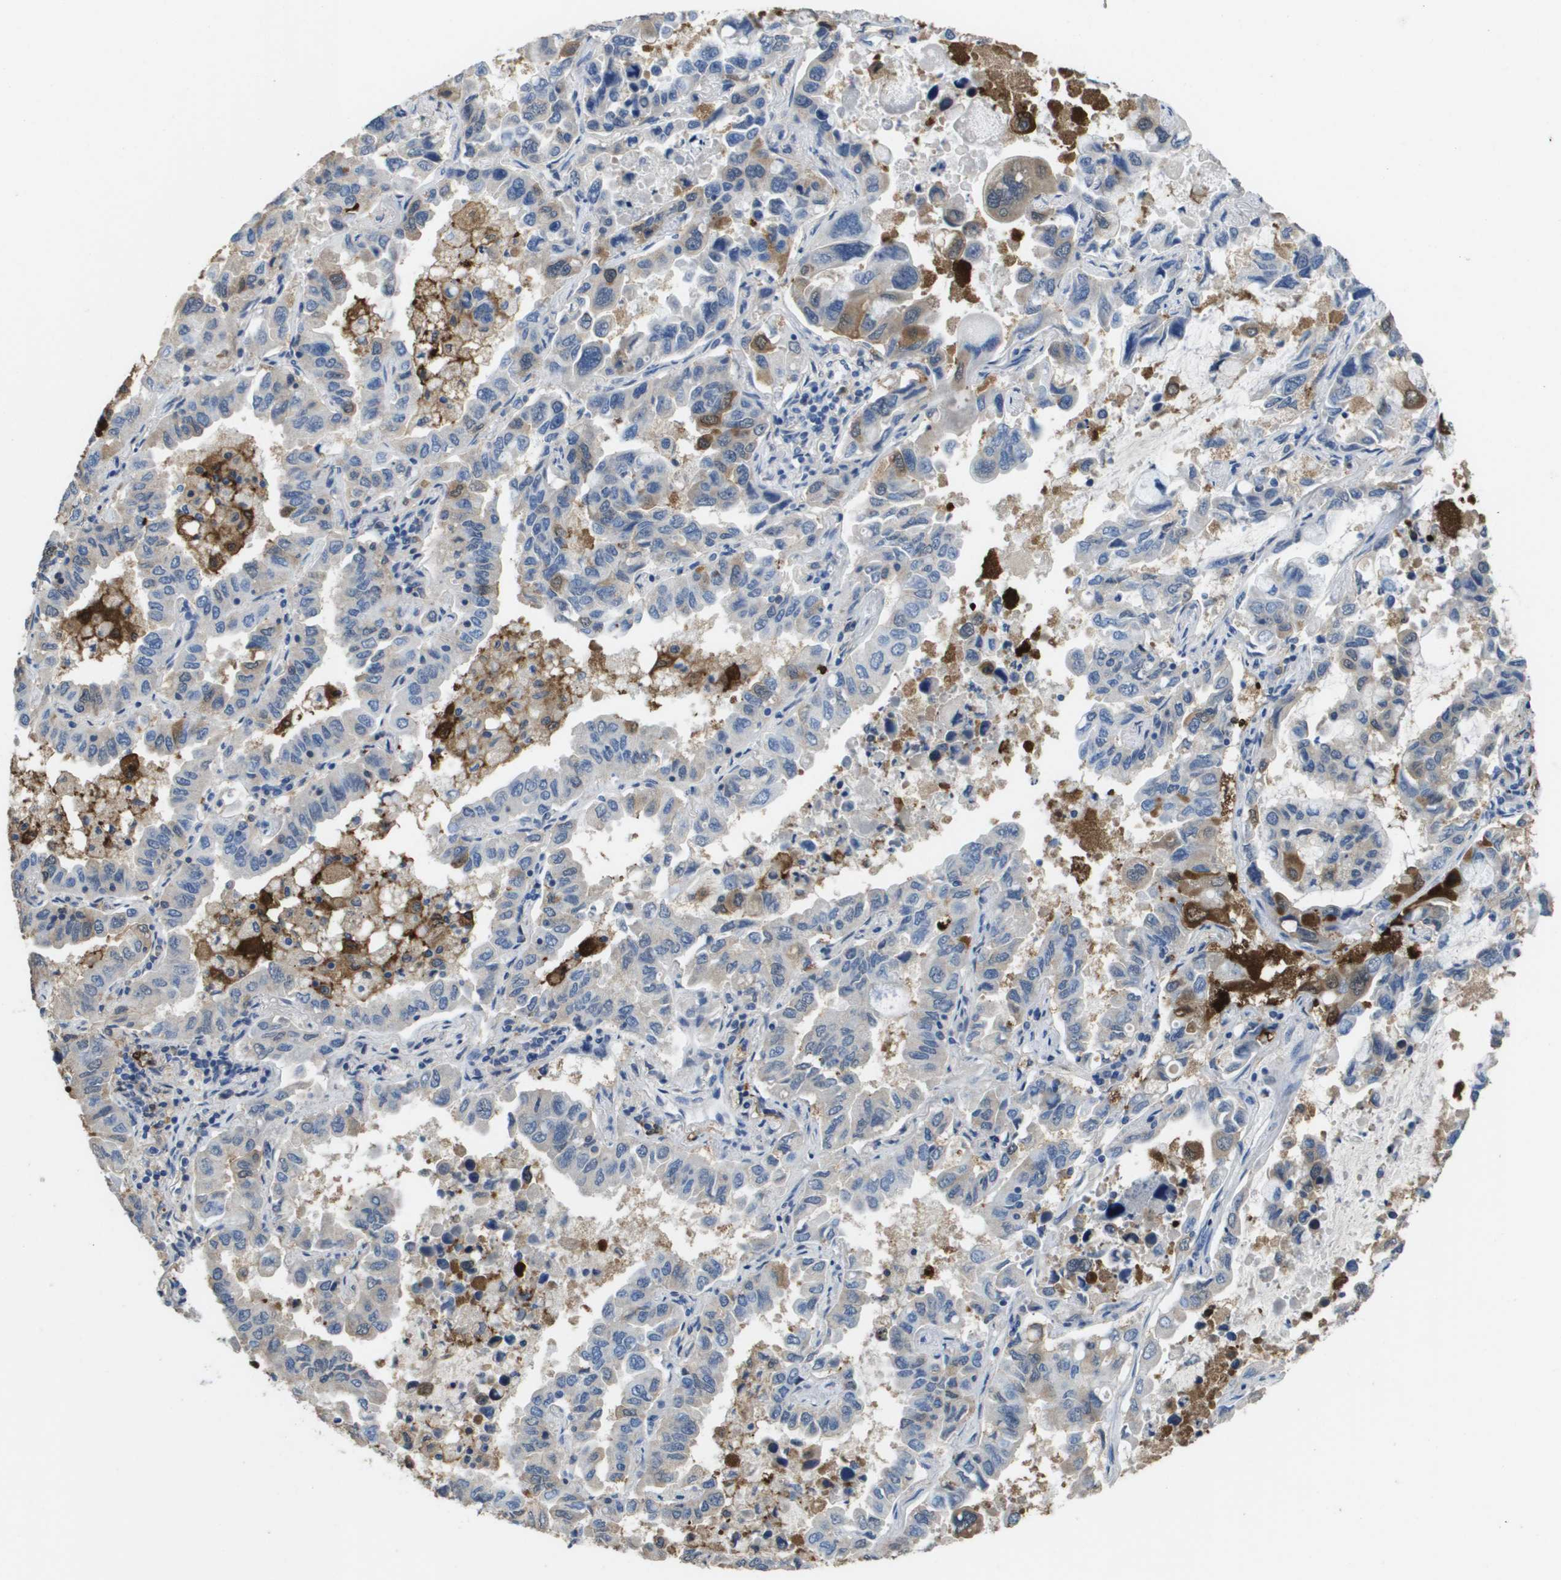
{"staining": {"intensity": "negative", "quantity": "none", "location": "none"}, "tissue": "lung cancer", "cell_type": "Tumor cells", "image_type": "cancer", "snomed": [{"axis": "morphology", "description": "Adenocarcinoma, NOS"}, {"axis": "topography", "description": "Lung"}], "caption": "Tumor cells show no significant positivity in adenocarcinoma (lung).", "gene": "FABP5", "patient": {"sex": "male", "age": 64}}